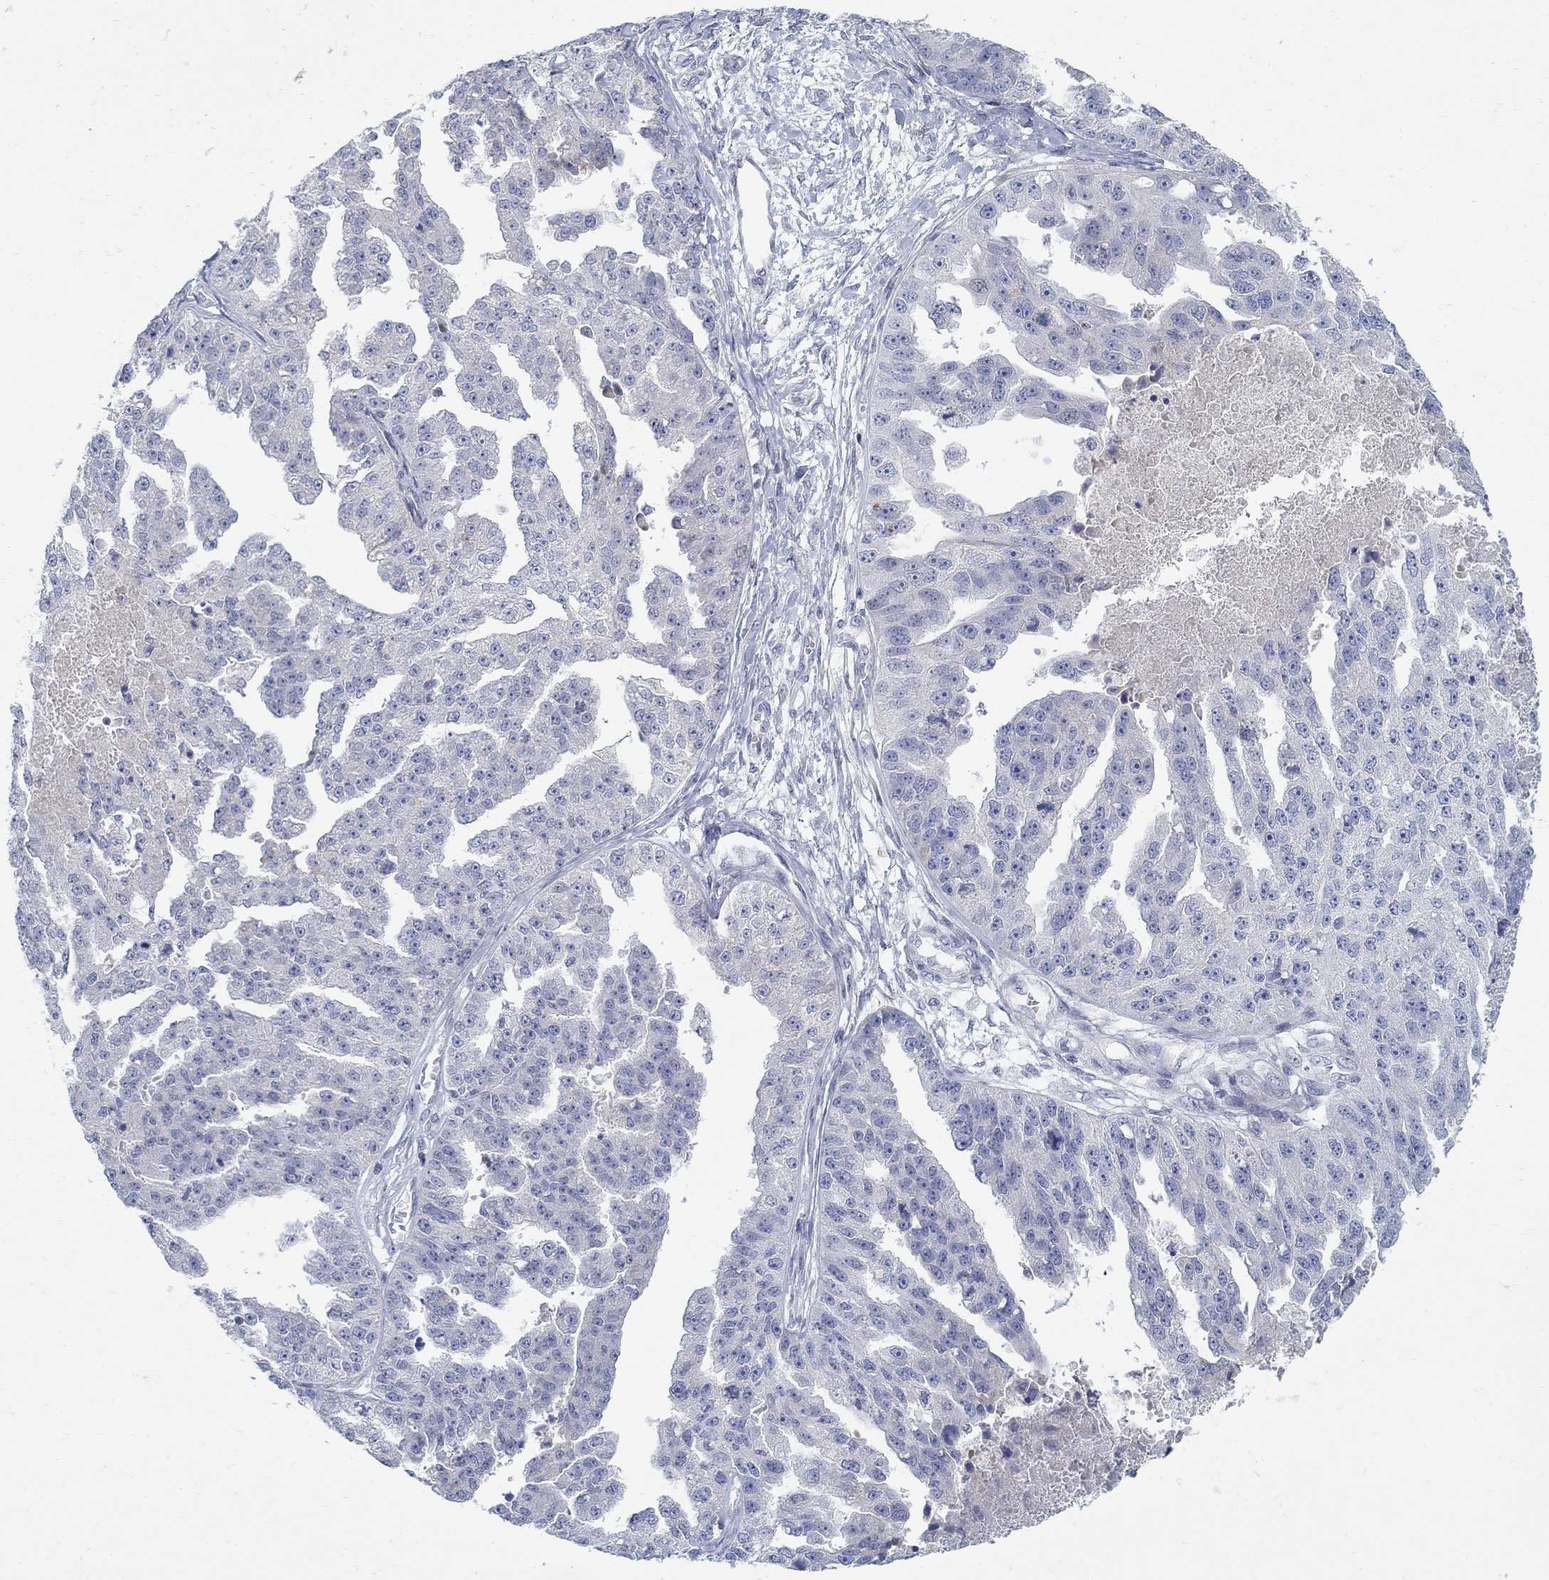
{"staining": {"intensity": "negative", "quantity": "none", "location": "none"}, "tissue": "ovarian cancer", "cell_type": "Tumor cells", "image_type": "cancer", "snomed": [{"axis": "morphology", "description": "Cystadenocarcinoma, serous, NOS"}, {"axis": "topography", "description": "Ovary"}], "caption": "Protein analysis of ovarian cancer (serous cystadenocarcinoma) exhibits no significant staining in tumor cells.", "gene": "ANO7", "patient": {"sex": "female", "age": 58}}